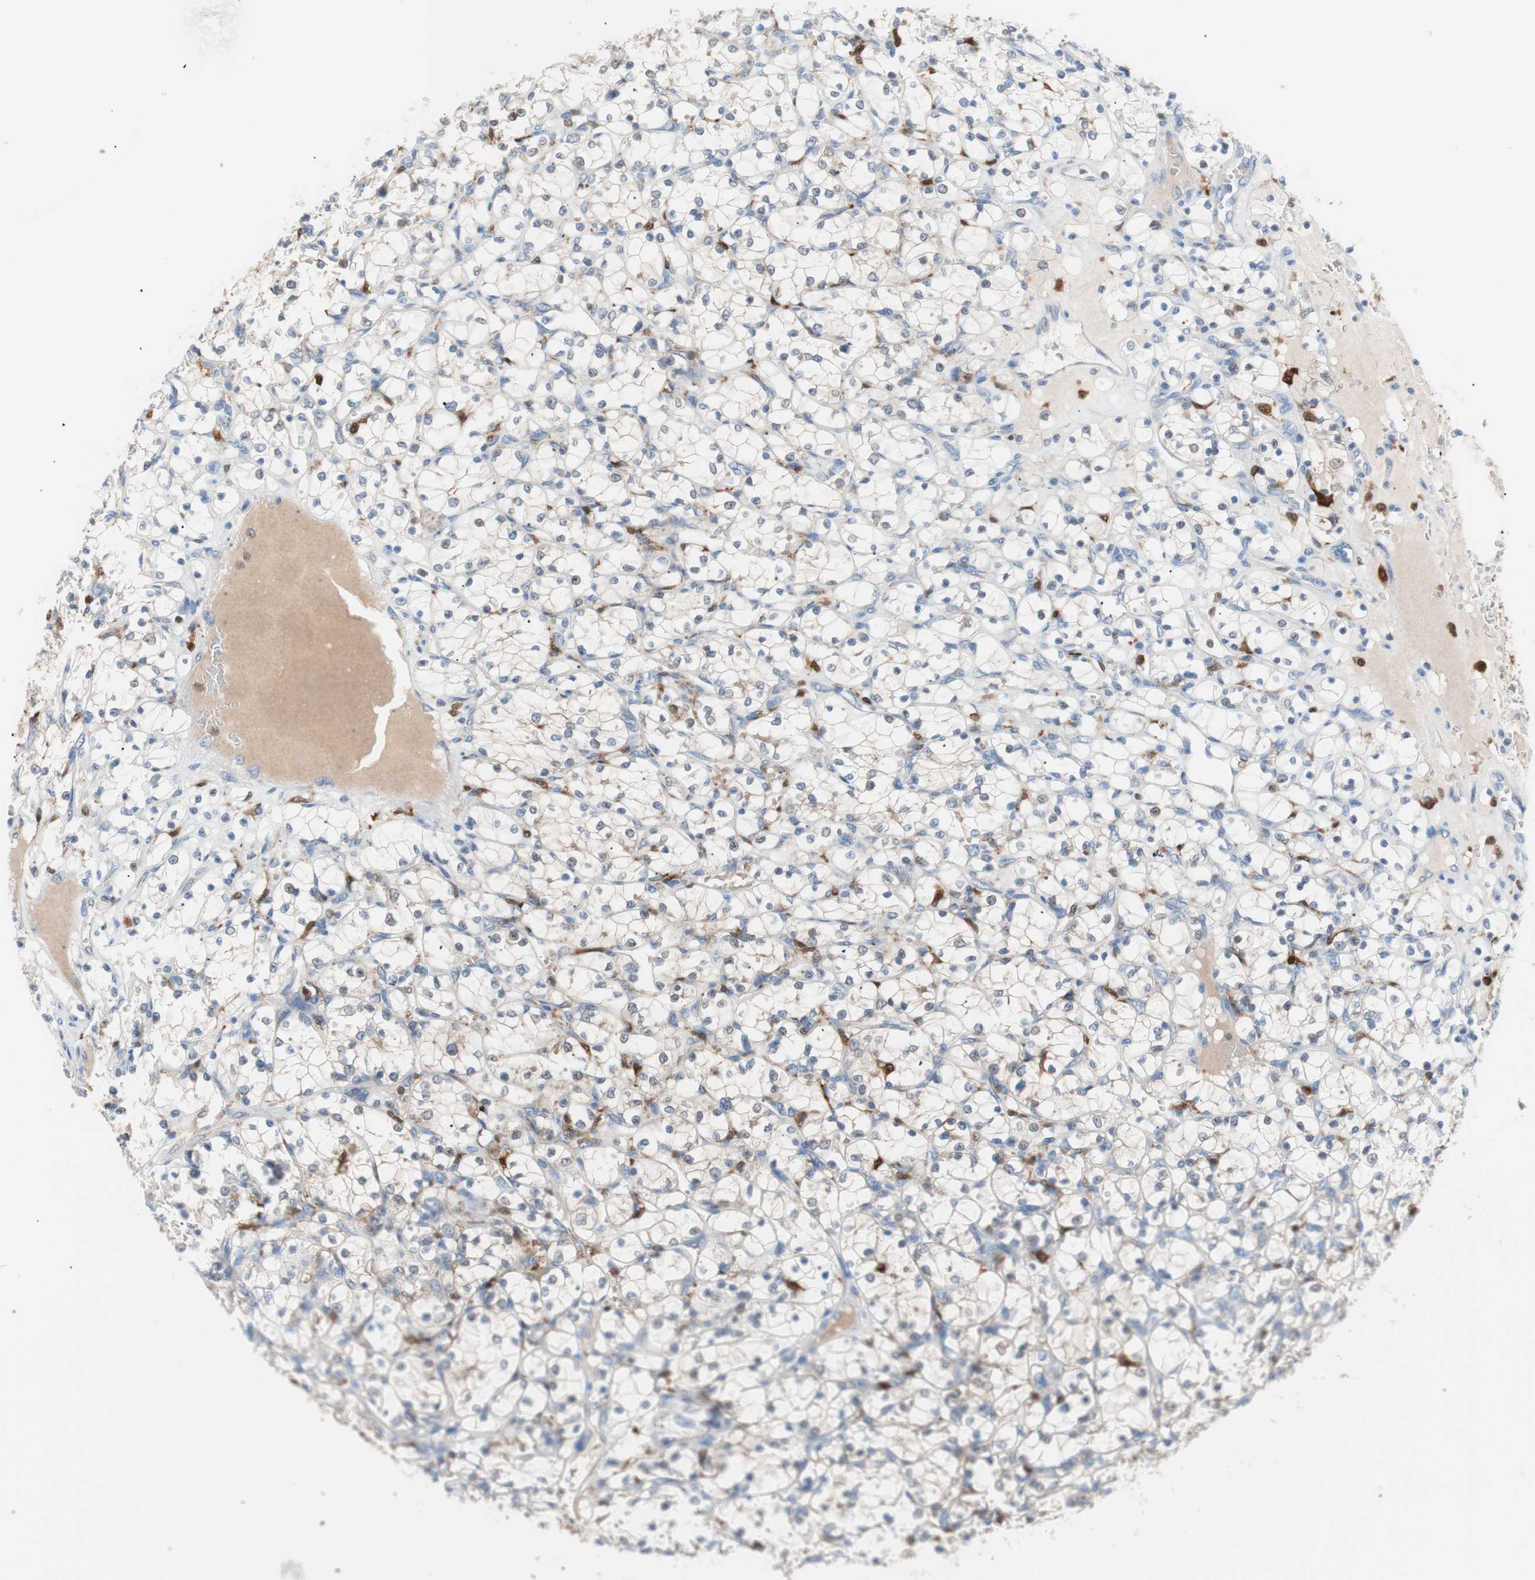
{"staining": {"intensity": "weak", "quantity": "25%-75%", "location": "cytoplasmic/membranous,nuclear"}, "tissue": "renal cancer", "cell_type": "Tumor cells", "image_type": "cancer", "snomed": [{"axis": "morphology", "description": "Adenocarcinoma, NOS"}, {"axis": "topography", "description": "Kidney"}], "caption": "This is a histology image of immunohistochemistry staining of renal adenocarcinoma, which shows weak positivity in the cytoplasmic/membranous and nuclear of tumor cells.", "gene": "IL18", "patient": {"sex": "female", "age": 69}}